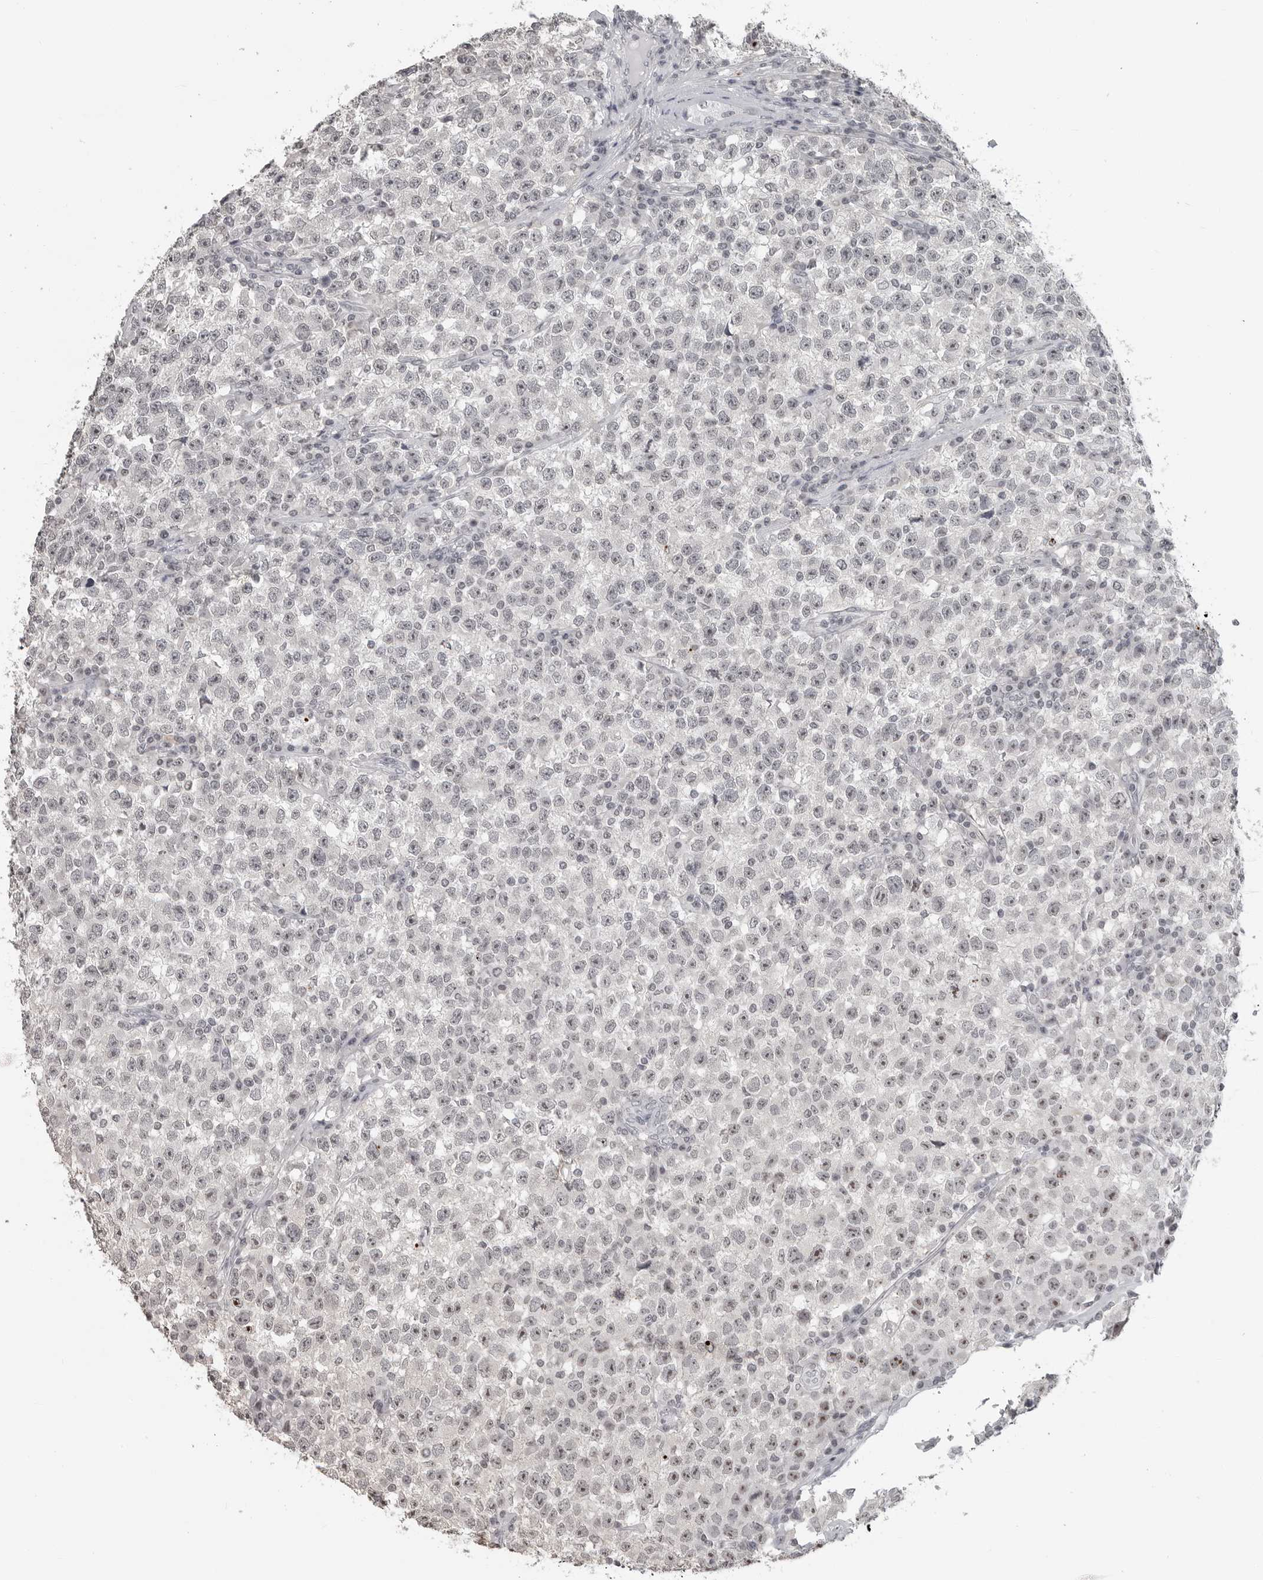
{"staining": {"intensity": "negative", "quantity": "none", "location": "none"}, "tissue": "testis cancer", "cell_type": "Tumor cells", "image_type": "cancer", "snomed": [{"axis": "morphology", "description": "Seminoma, NOS"}, {"axis": "topography", "description": "Testis"}], "caption": "Human testis cancer stained for a protein using immunohistochemistry (IHC) displays no expression in tumor cells.", "gene": "DDX54", "patient": {"sex": "male", "age": 22}}